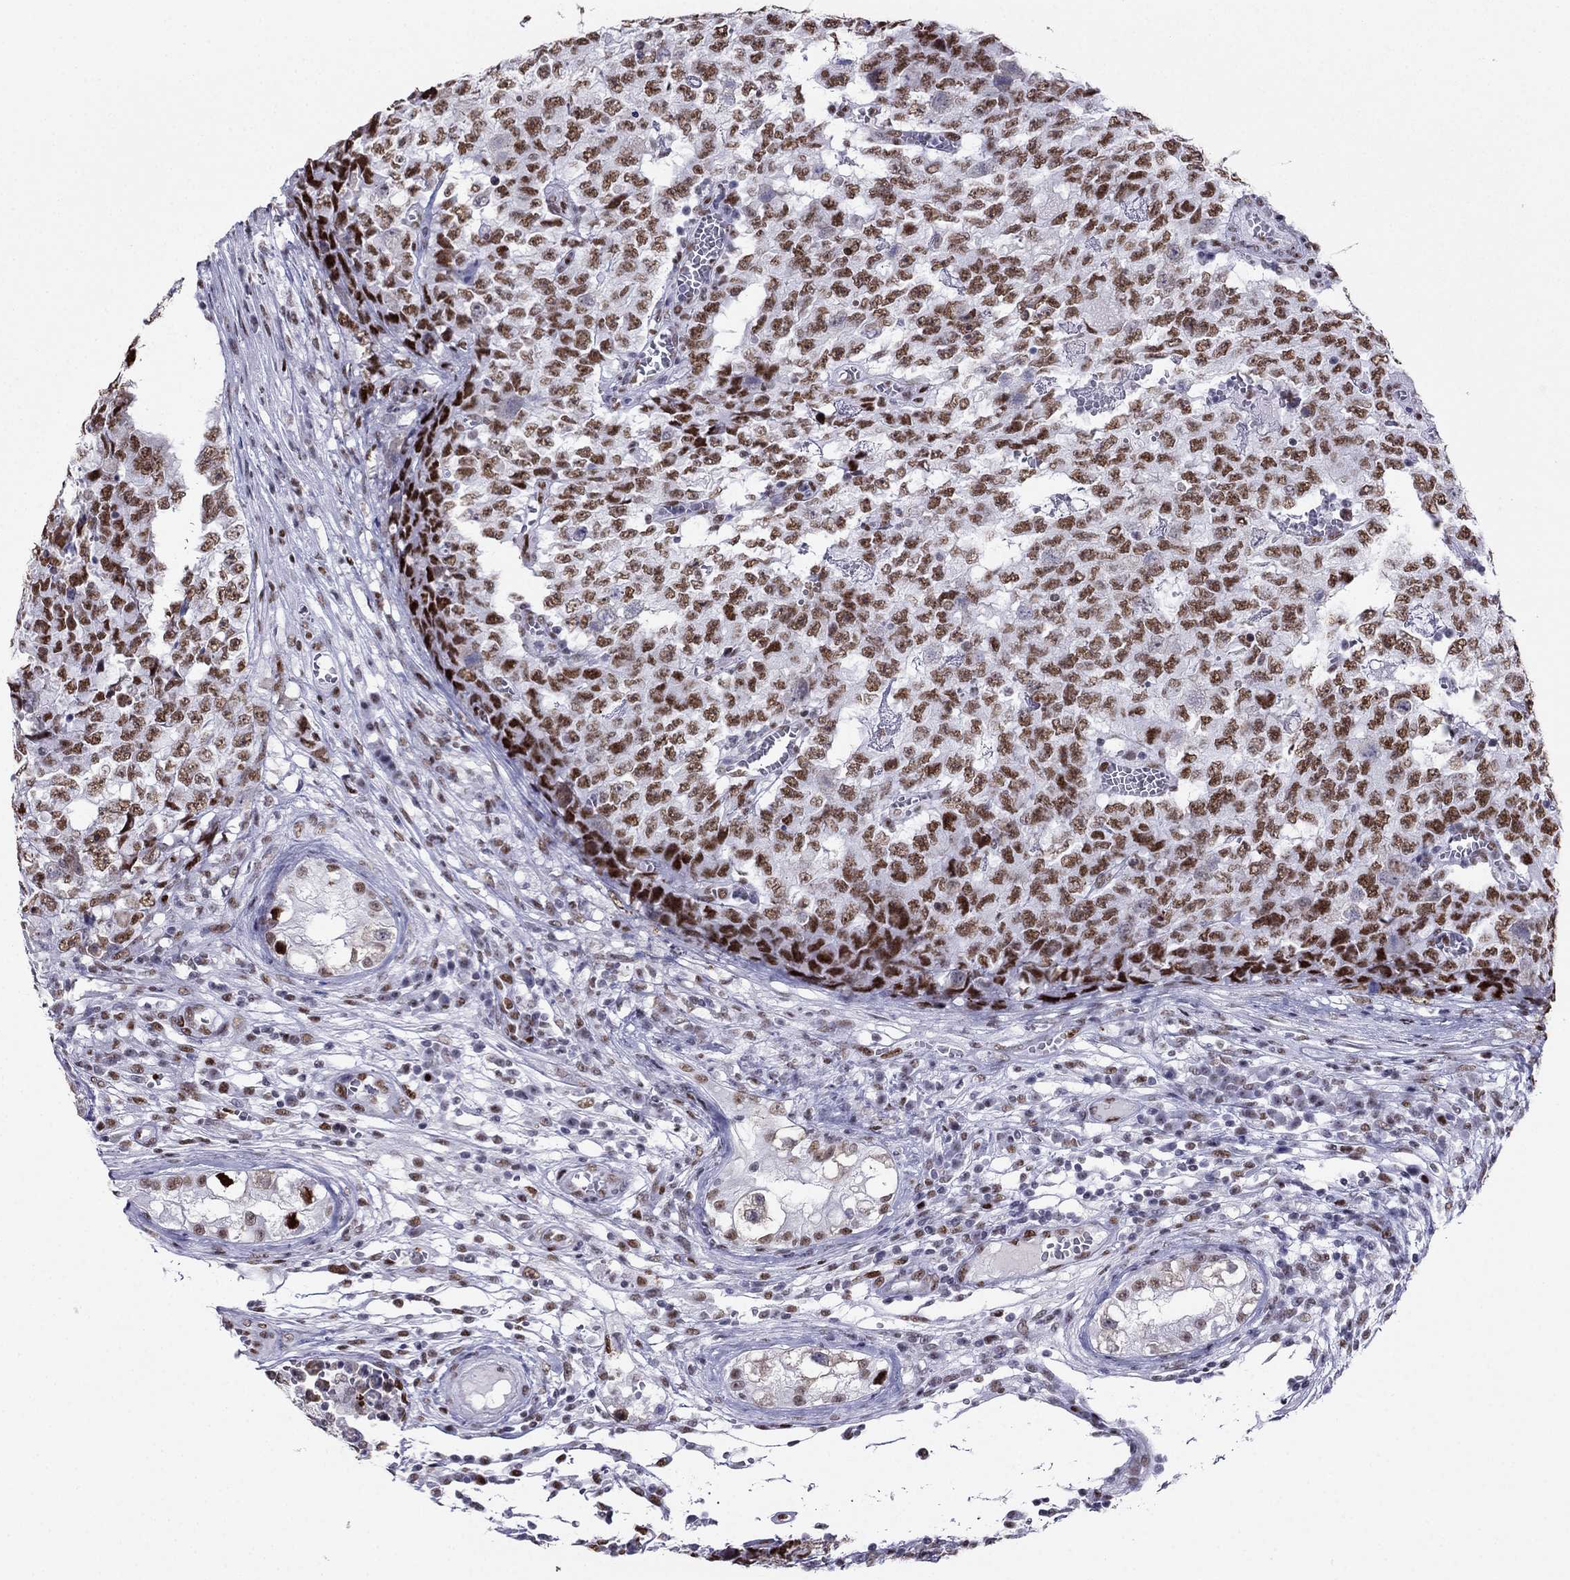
{"staining": {"intensity": "strong", "quantity": ">75%", "location": "nuclear"}, "tissue": "testis cancer", "cell_type": "Tumor cells", "image_type": "cancer", "snomed": [{"axis": "morphology", "description": "Carcinoma, Embryonal, NOS"}, {"axis": "topography", "description": "Testis"}], "caption": "Immunohistochemistry (IHC) of human testis cancer (embryonal carcinoma) demonstrates high levels of strong nuclear positivity in about >75% of tumor cells.", "gene": "PPM1G", "patient": {"sex": "male", "age": 23}}